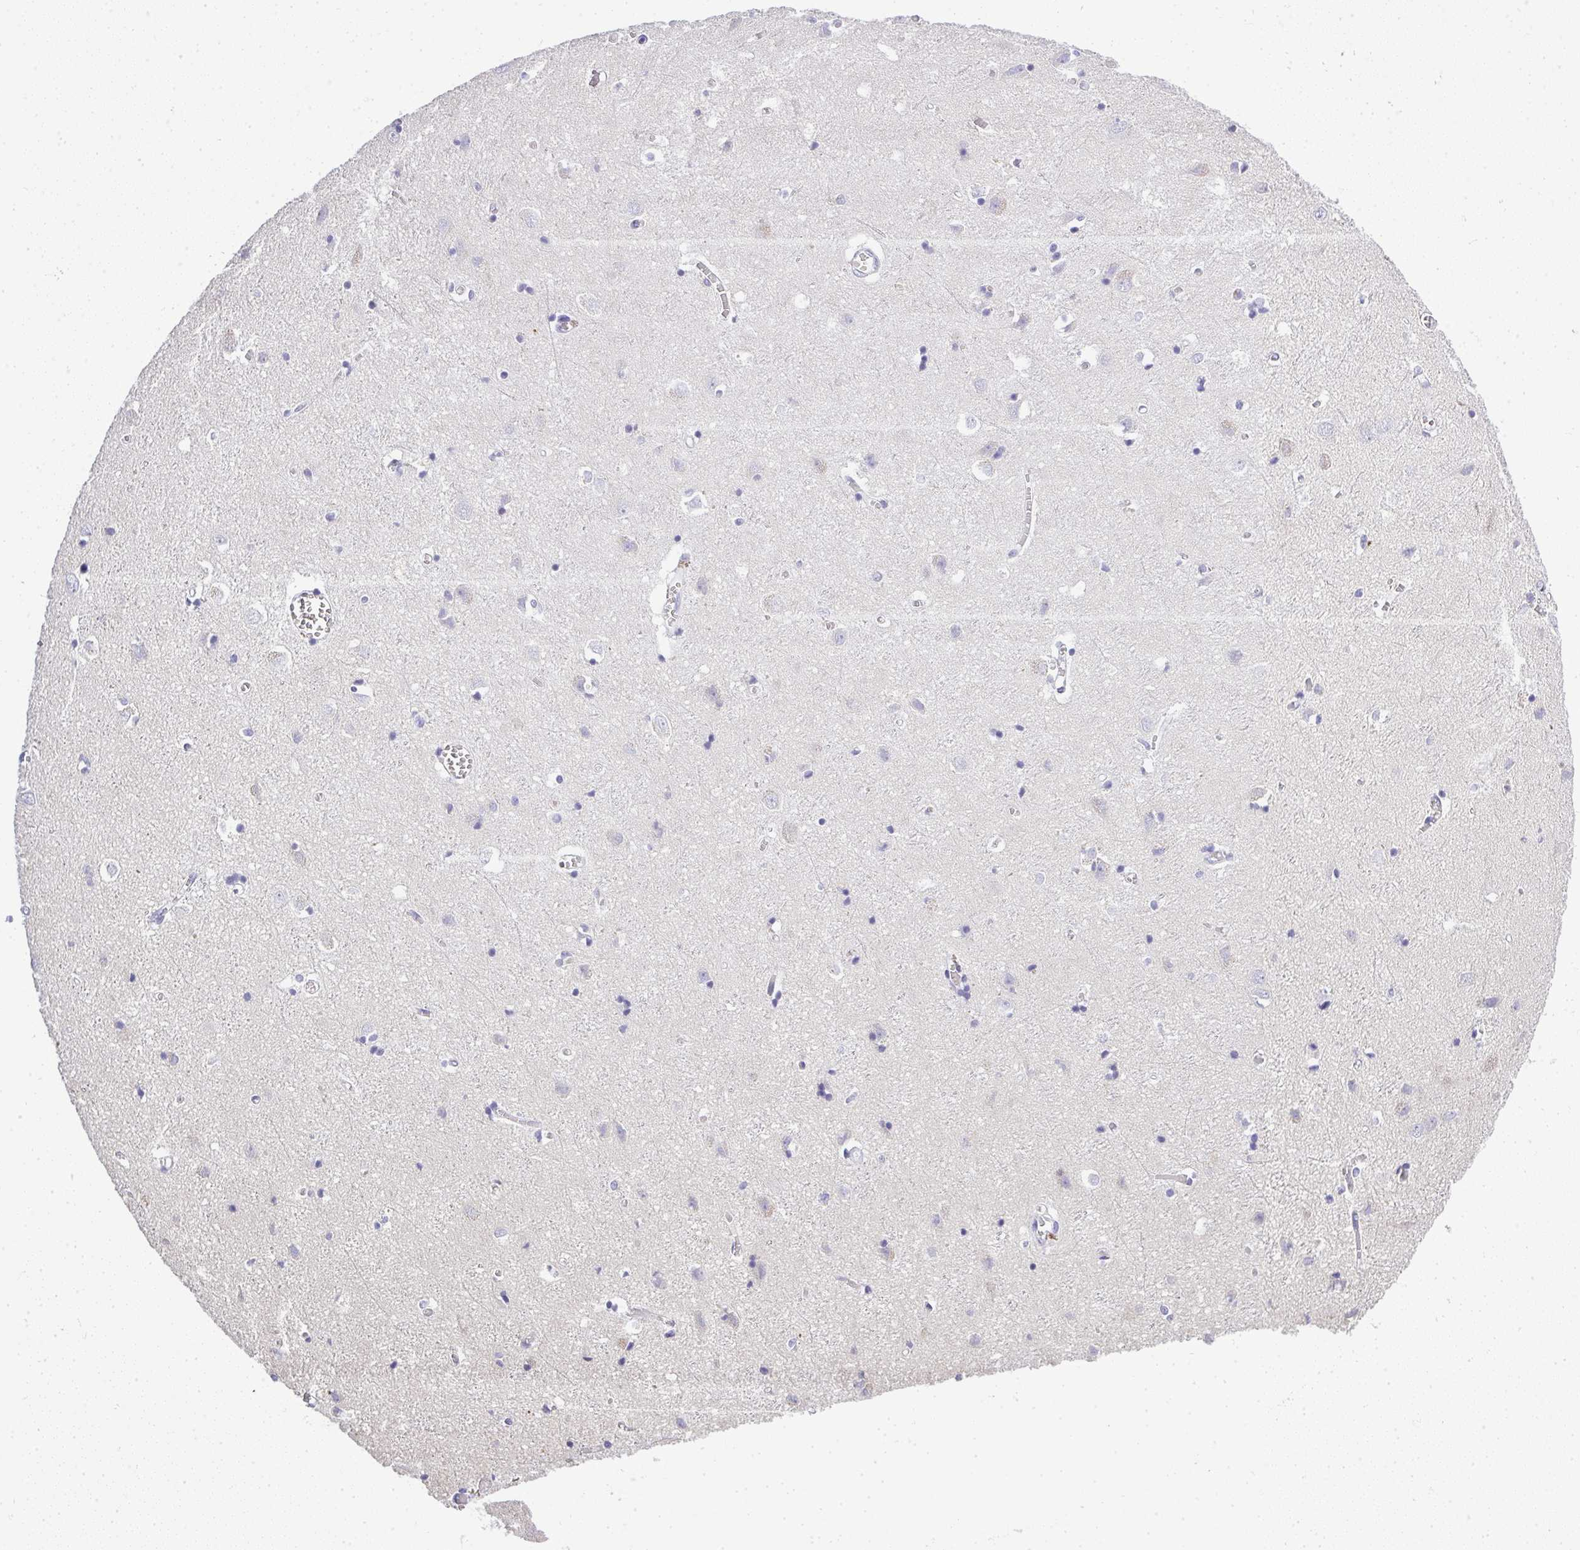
{"staining": {"intensity": "negative", "quantity": "none", "location": "none"}, "tissue": "cerebral cortex", "cell_type": "Endothelial cells", "image_type": "normal", "snomed": [{"axis": "morphology", "description": "Normal tissue, NOS"}, {"axis": "topography", "description": "Cerebral cortex"}], "caption": "Protein analysis of benign cerebral cortex reveals no significant positivity in endothelial cells.", "gene": "PLPPR3", "patient": {"sex": "male", "age": 70}}